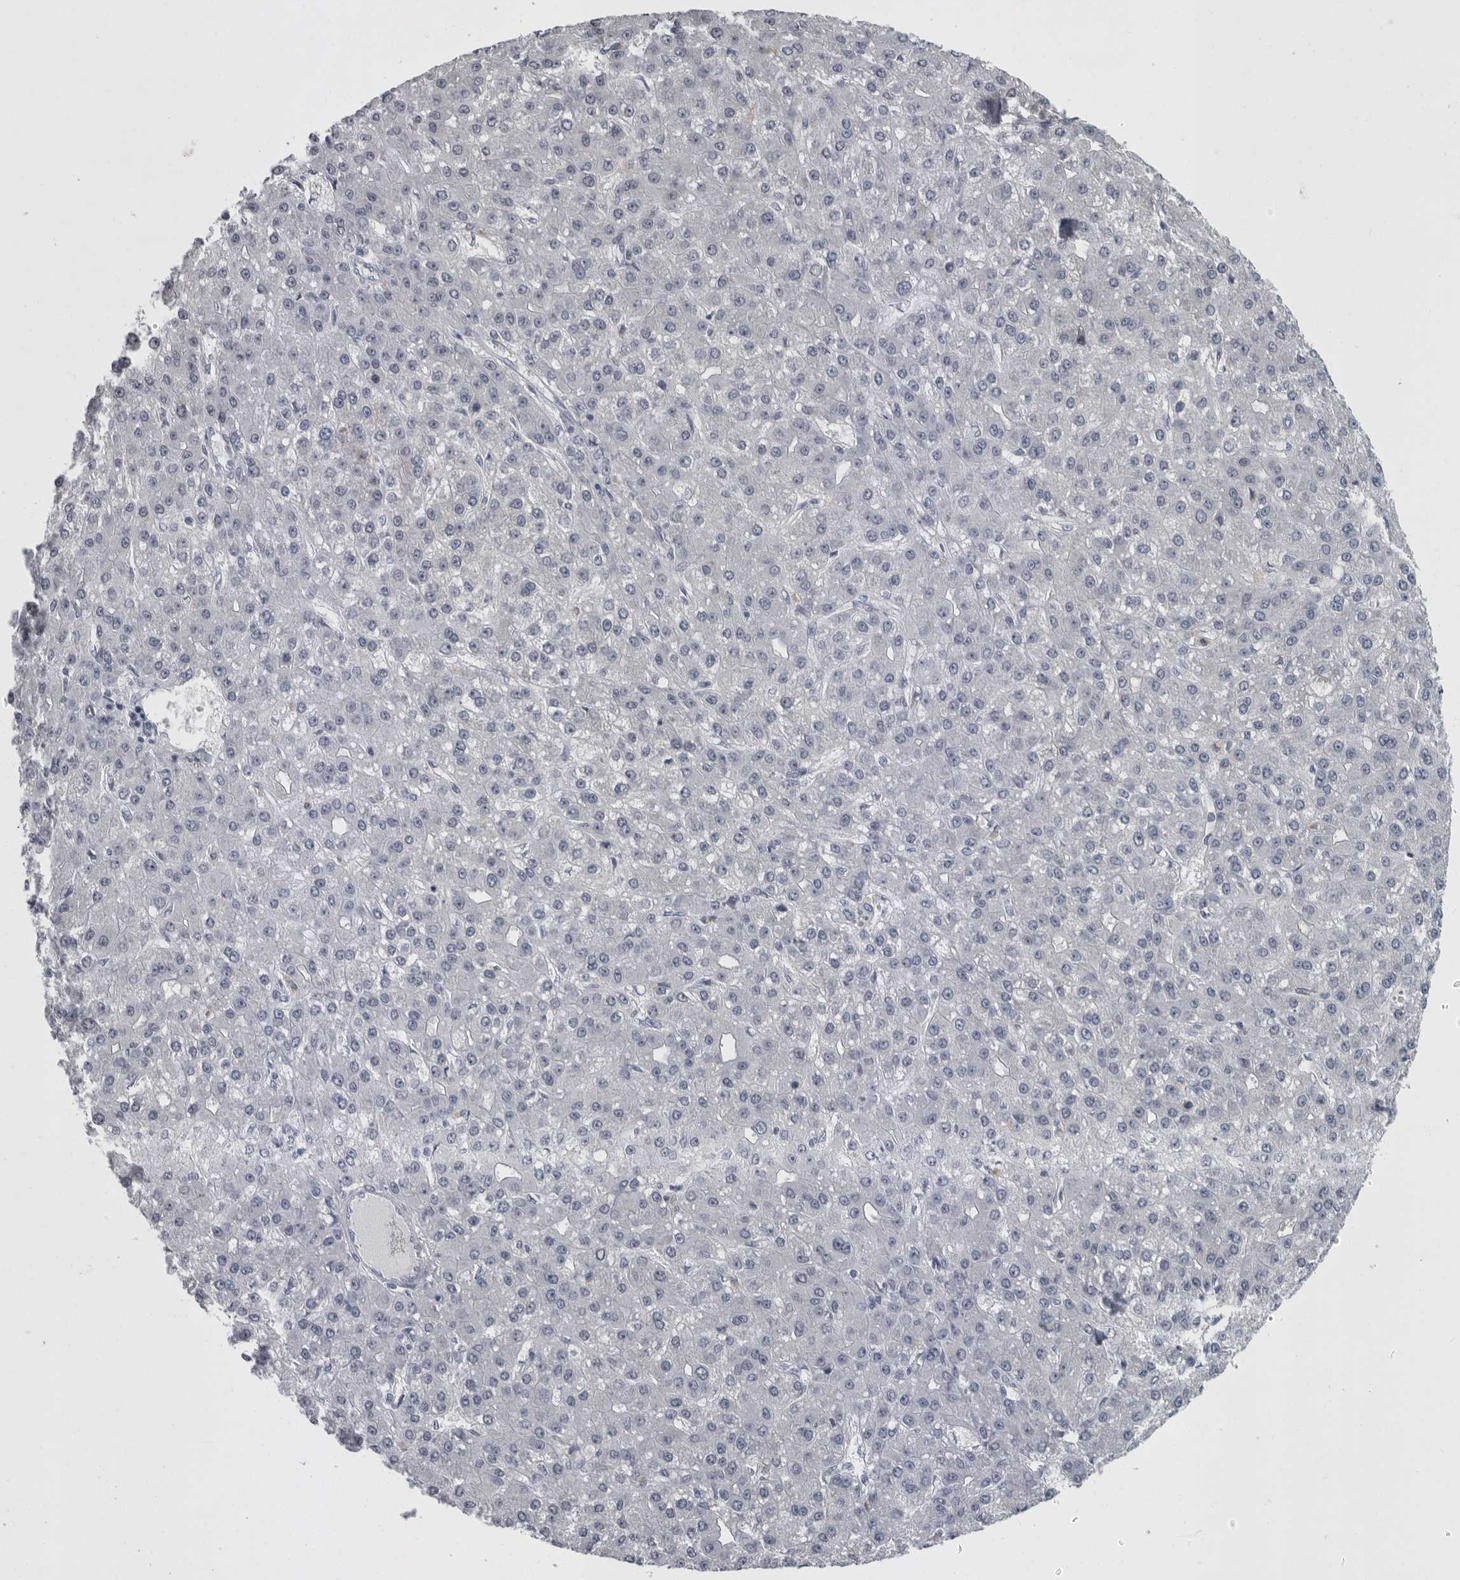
{"staining": {"intensity": "negative", "quantity": "none", "location": "none"}, "tissue": "liver cancer", "cell_type": "Tumor cells", "image_type": "cancer", "snomed": [{"axis": "morphology", "description": "Carcinoma, Hepatocellular, NOS"}, {"axis": "topography", "description": "Liver"}], "caption": "This is an IHC micrograph of human liver cancer. There is no expression in tumor cells.", "gene": "SLC25A39", "patient": {"sex": "male", "age": 67}}